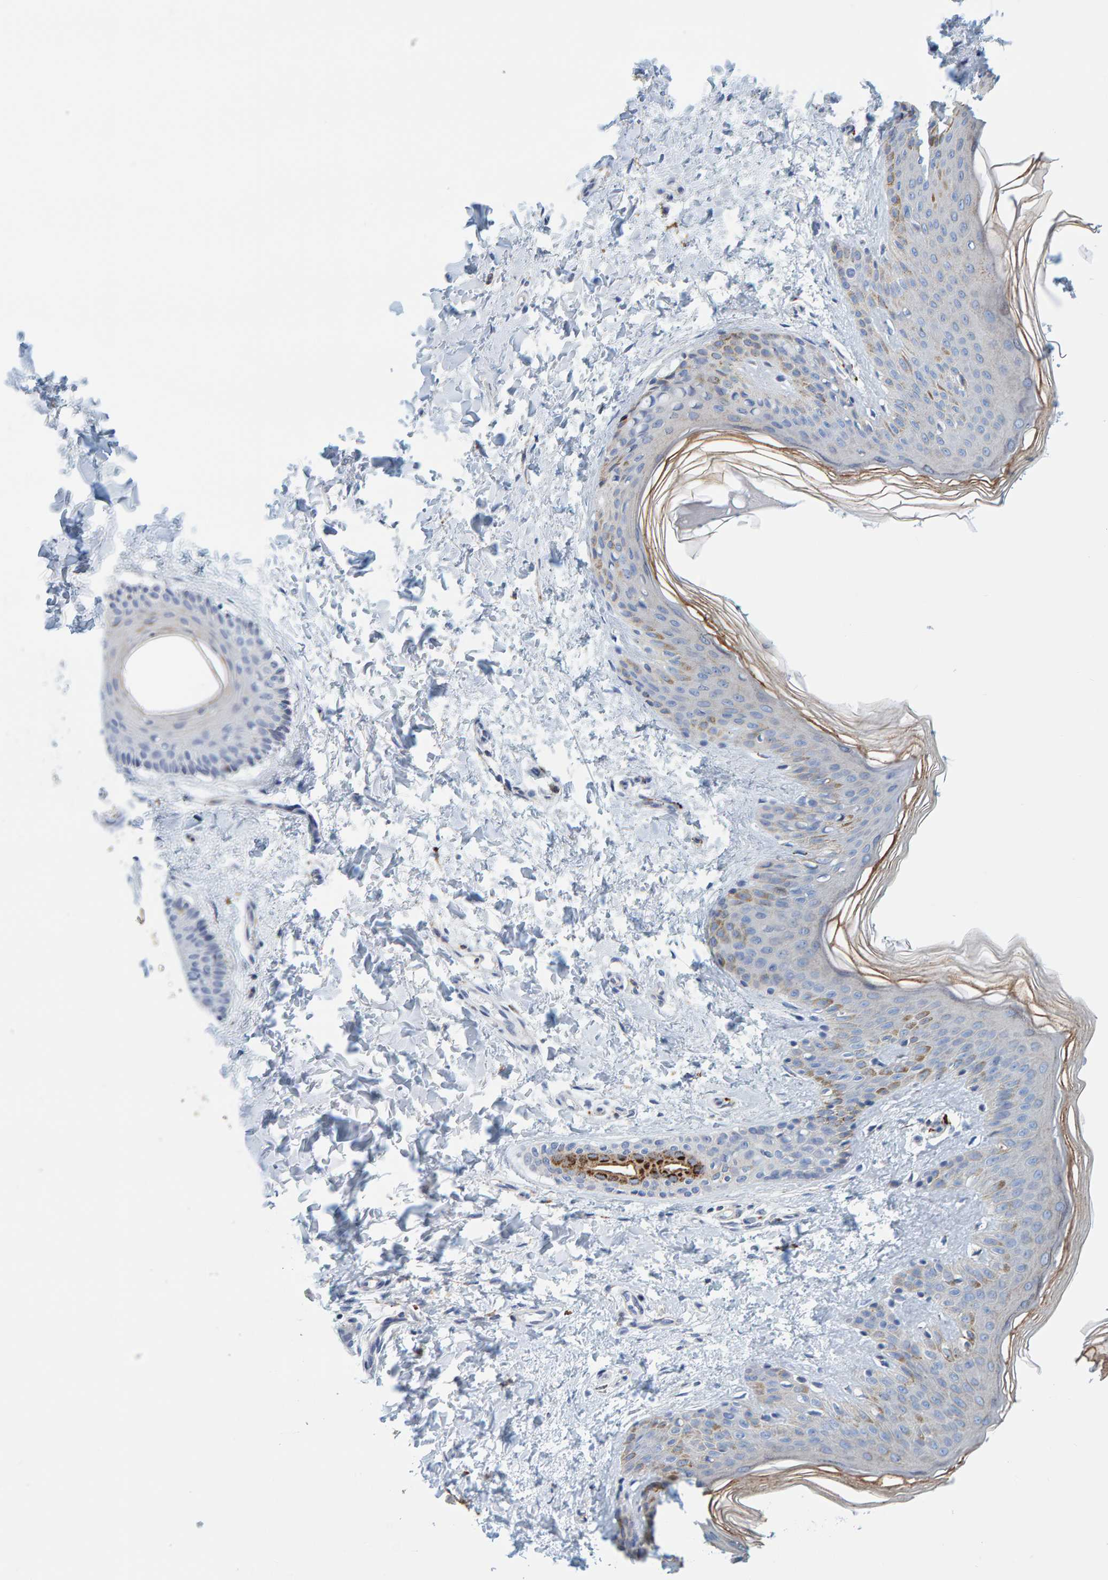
{"staining": {"intensity": "negative", "quantity": "none", "location": "none"}, "tissue": "skin", "cell_type": "Fibroblasts", "image_type": "normal", "snomed": [{"axis": "morphology", "description": "Normal tissue, NOS"}, {"axis": "morphology", "description": "Neoplasm, benign, NOS"}, {"axis": "topography", "description": "Skin"}, {"axis": "topography", "description": "Soft tissue"}], "caption": "Fibroblasts are negative for protein expression in normal human skin. (Stains: DAB IHC with hematoxylin counter stain, Microscopy: brightfield microscopy at high magnification).", "gene": "BIN3", "patient": {"sex": "male", "age": 26}}